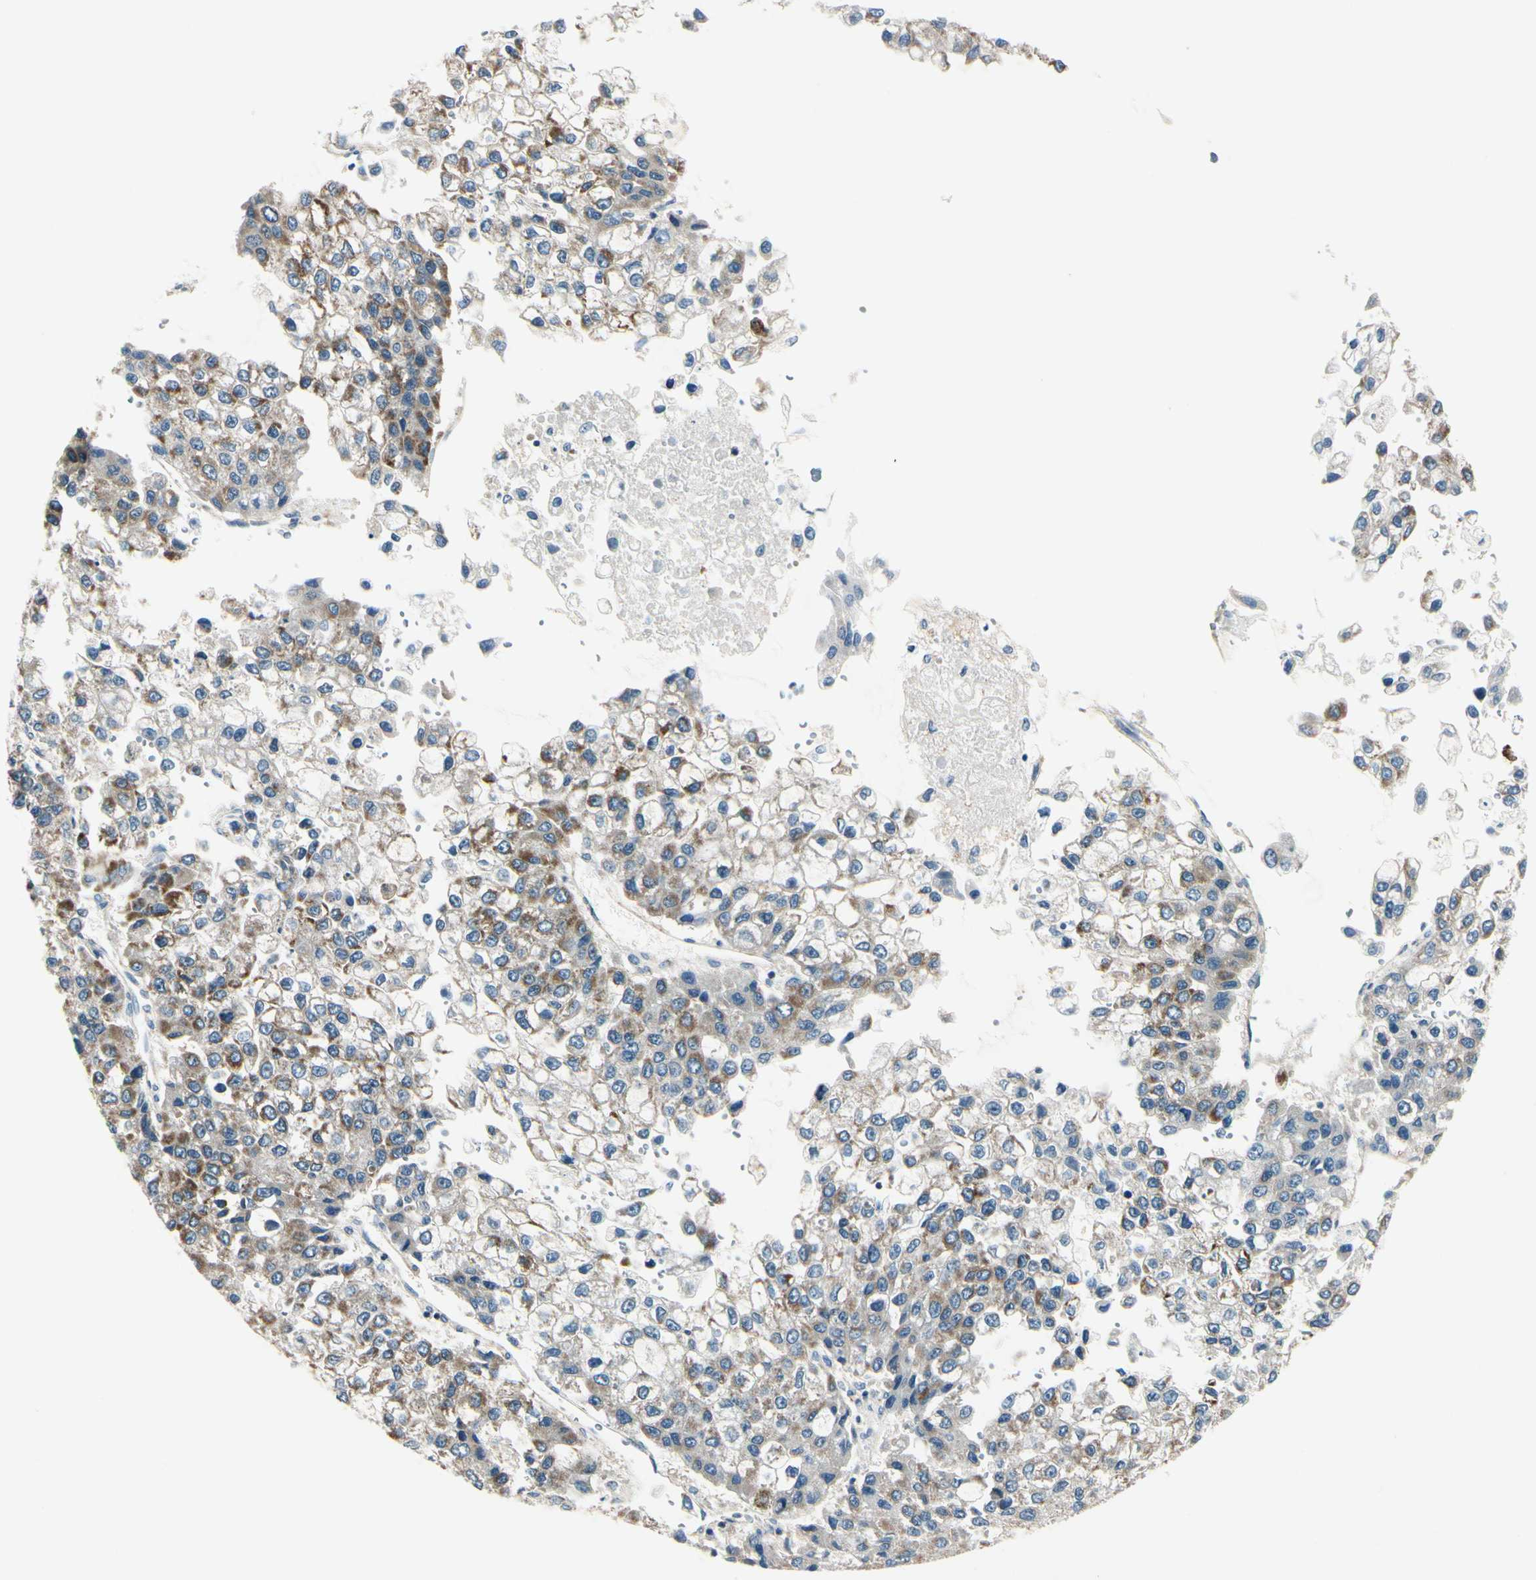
{"staining": {"intensity": "moderate", "quantity": "<25%", "location": "cytoplasmic/membranous"}, "tissue": "liver cancer", "cell_type": "Tumor cells", "image_type": "cancer", "snomed": [{"axis": "morphology", "description": "Carcinoma, Hepatocellular, NOS"}, {"axis": "topography", "description": "Liver"}], "caption": "Protein analysis of liver hepatocellular carcinoma tissue demonstrates moderate cytoplasmic/membranous positivity in about <25% of tumor cells.", "gene": "PEBP1", "patient": {"sex": "female", "age": 66}}